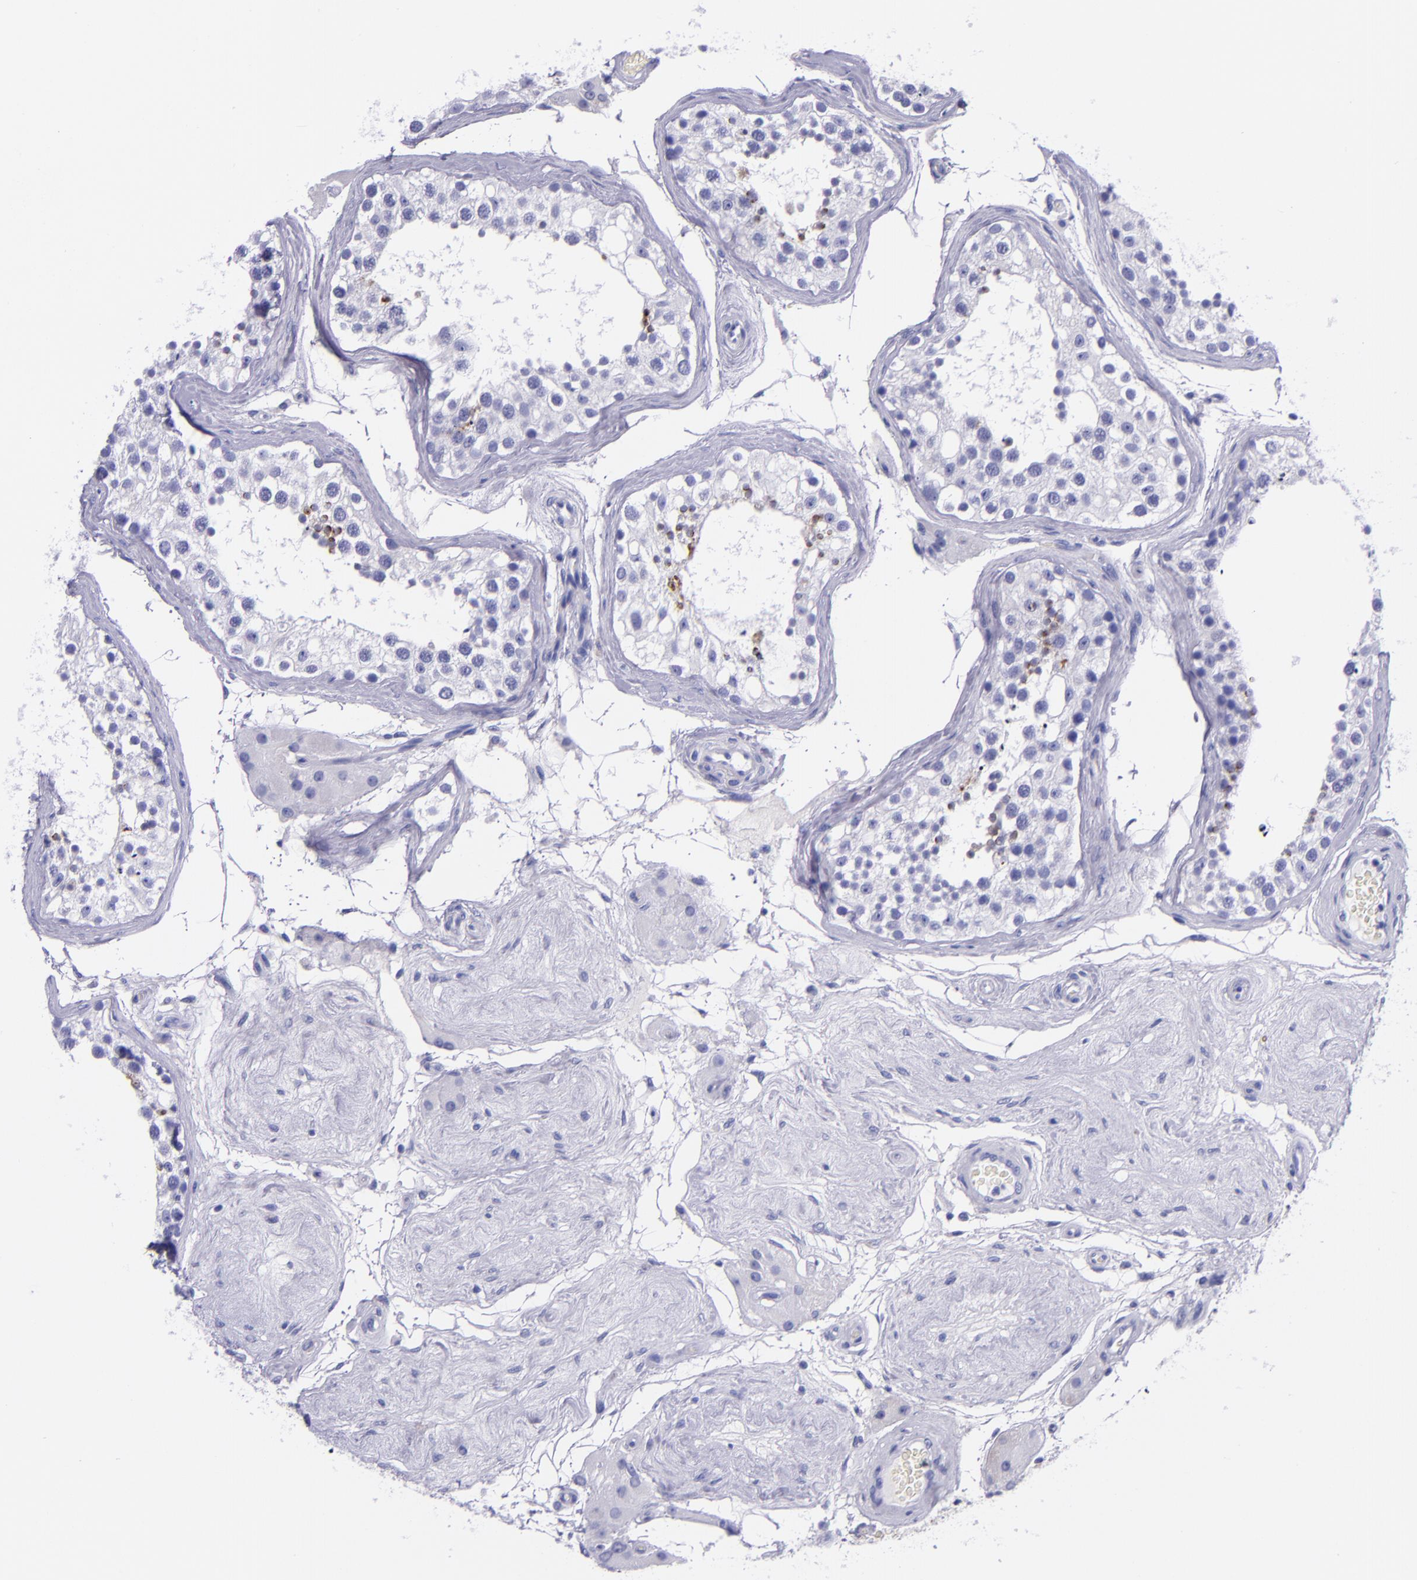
{"staining": {"intensity": "negative", "quantity": "none", "location": "none"}, "tissue": "testis", "cell_type": "Cells in seminiferous ducts", "image_type": "normal", "snomed": [{"axis": "morphology", "description": "Normal tissue, NOS"}, {"axis": "topography", "description": "Testis"}], "caption": "High power microscopy micrograph of an IHC photomicrograph of unremarkable testis, revealing no significant staining in cells in seminiferous ducts.", "gene": "SLPI", "patient": {"sex": "male", "age": 68}}